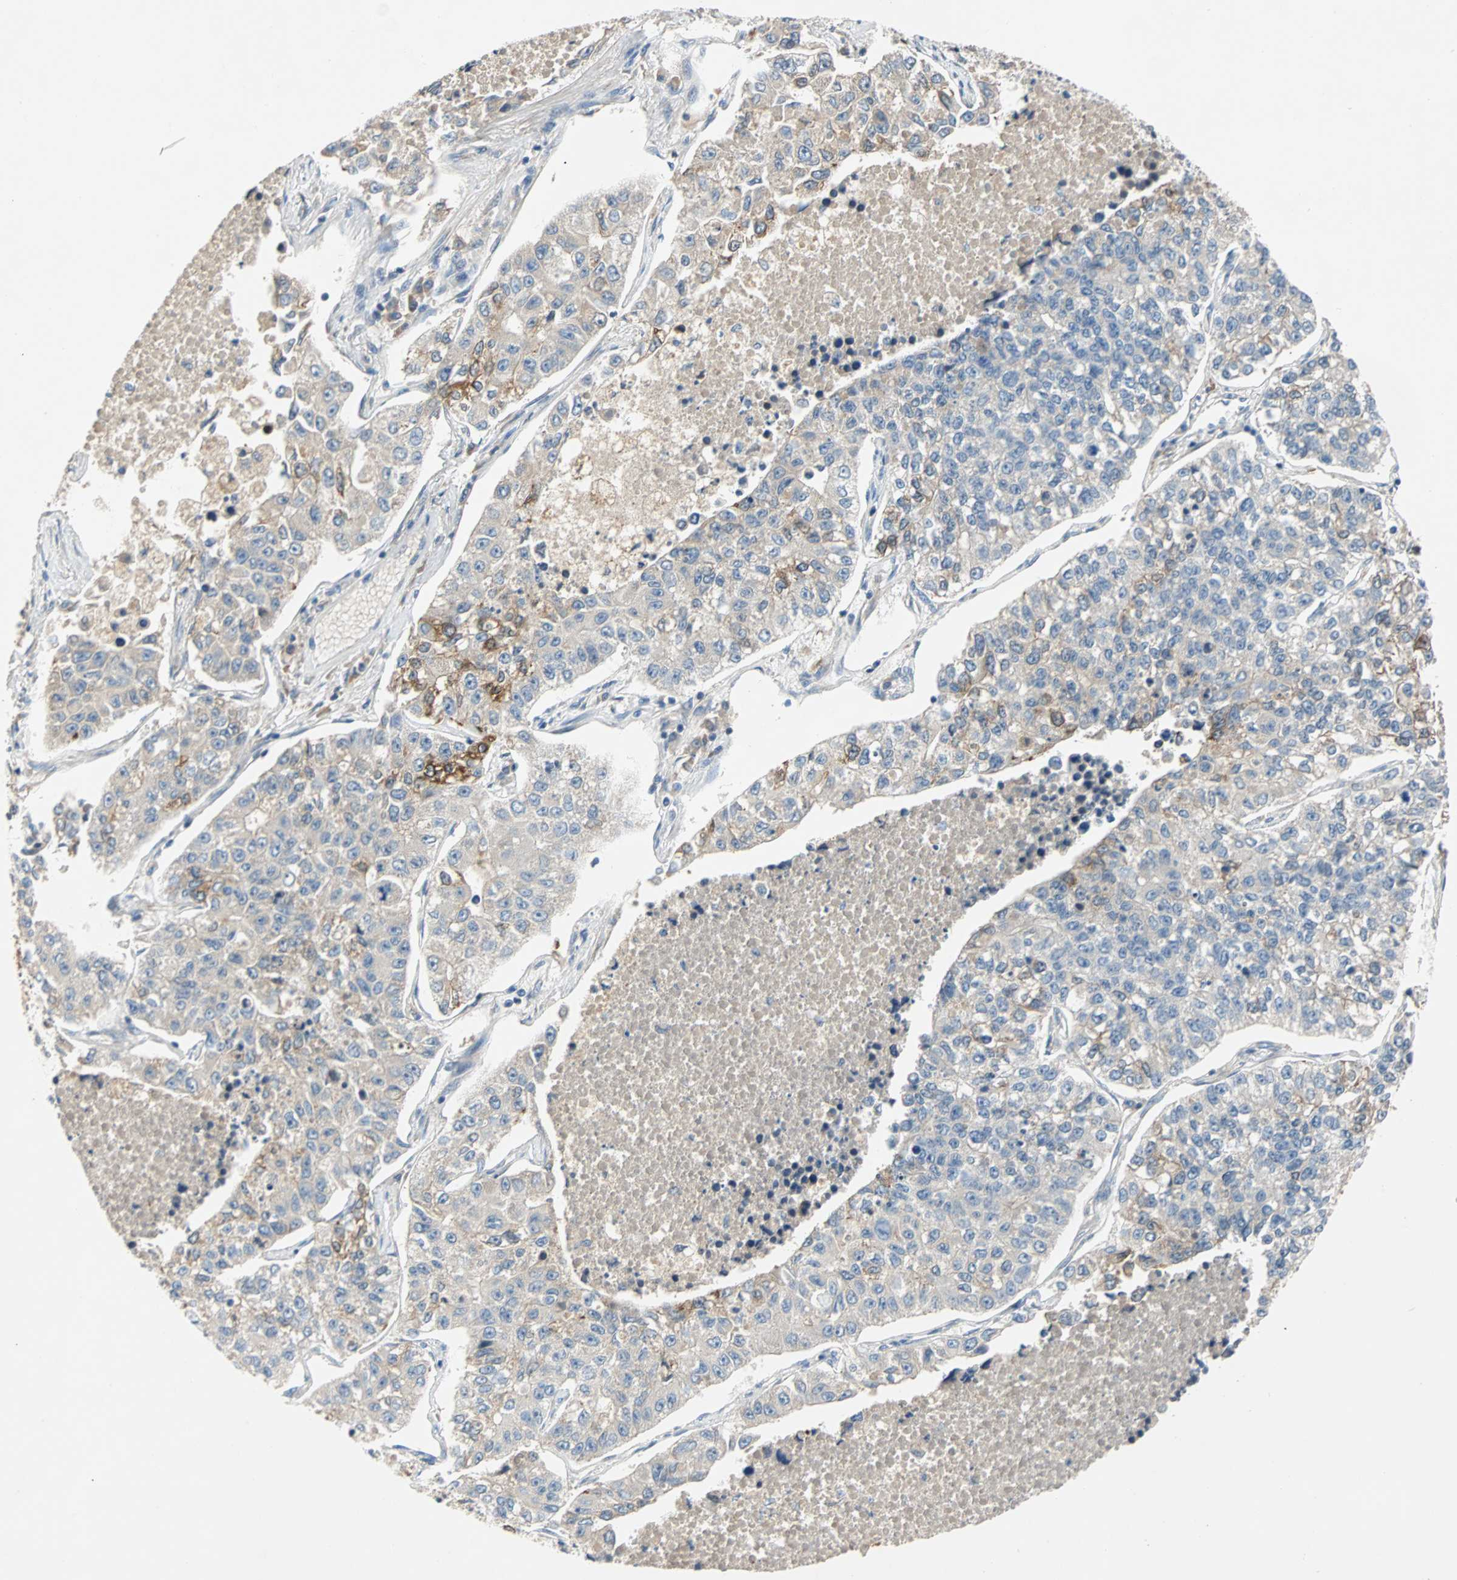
{"staining": {"intensity": "moderate", "quantity": "<25%", "location": "cytoplasmic/membranous"}, "tissue": "lung cancer", "cell_type": "Tumor cells", "image_type": "cancer", "snomed": [{"axis": "morphology", "description": "Adenocarcinoma, NOS"}, {"axis": "topography", "description": "Lung"}], "caption": "Immunohistochemical staining of lung cancer reveals low levels of moderate cytoplasmic/membranous protein staining in about <25% of tumor cells.", "gene": "MAP4K1", "patient": {"sex": "male", "age": 49}}